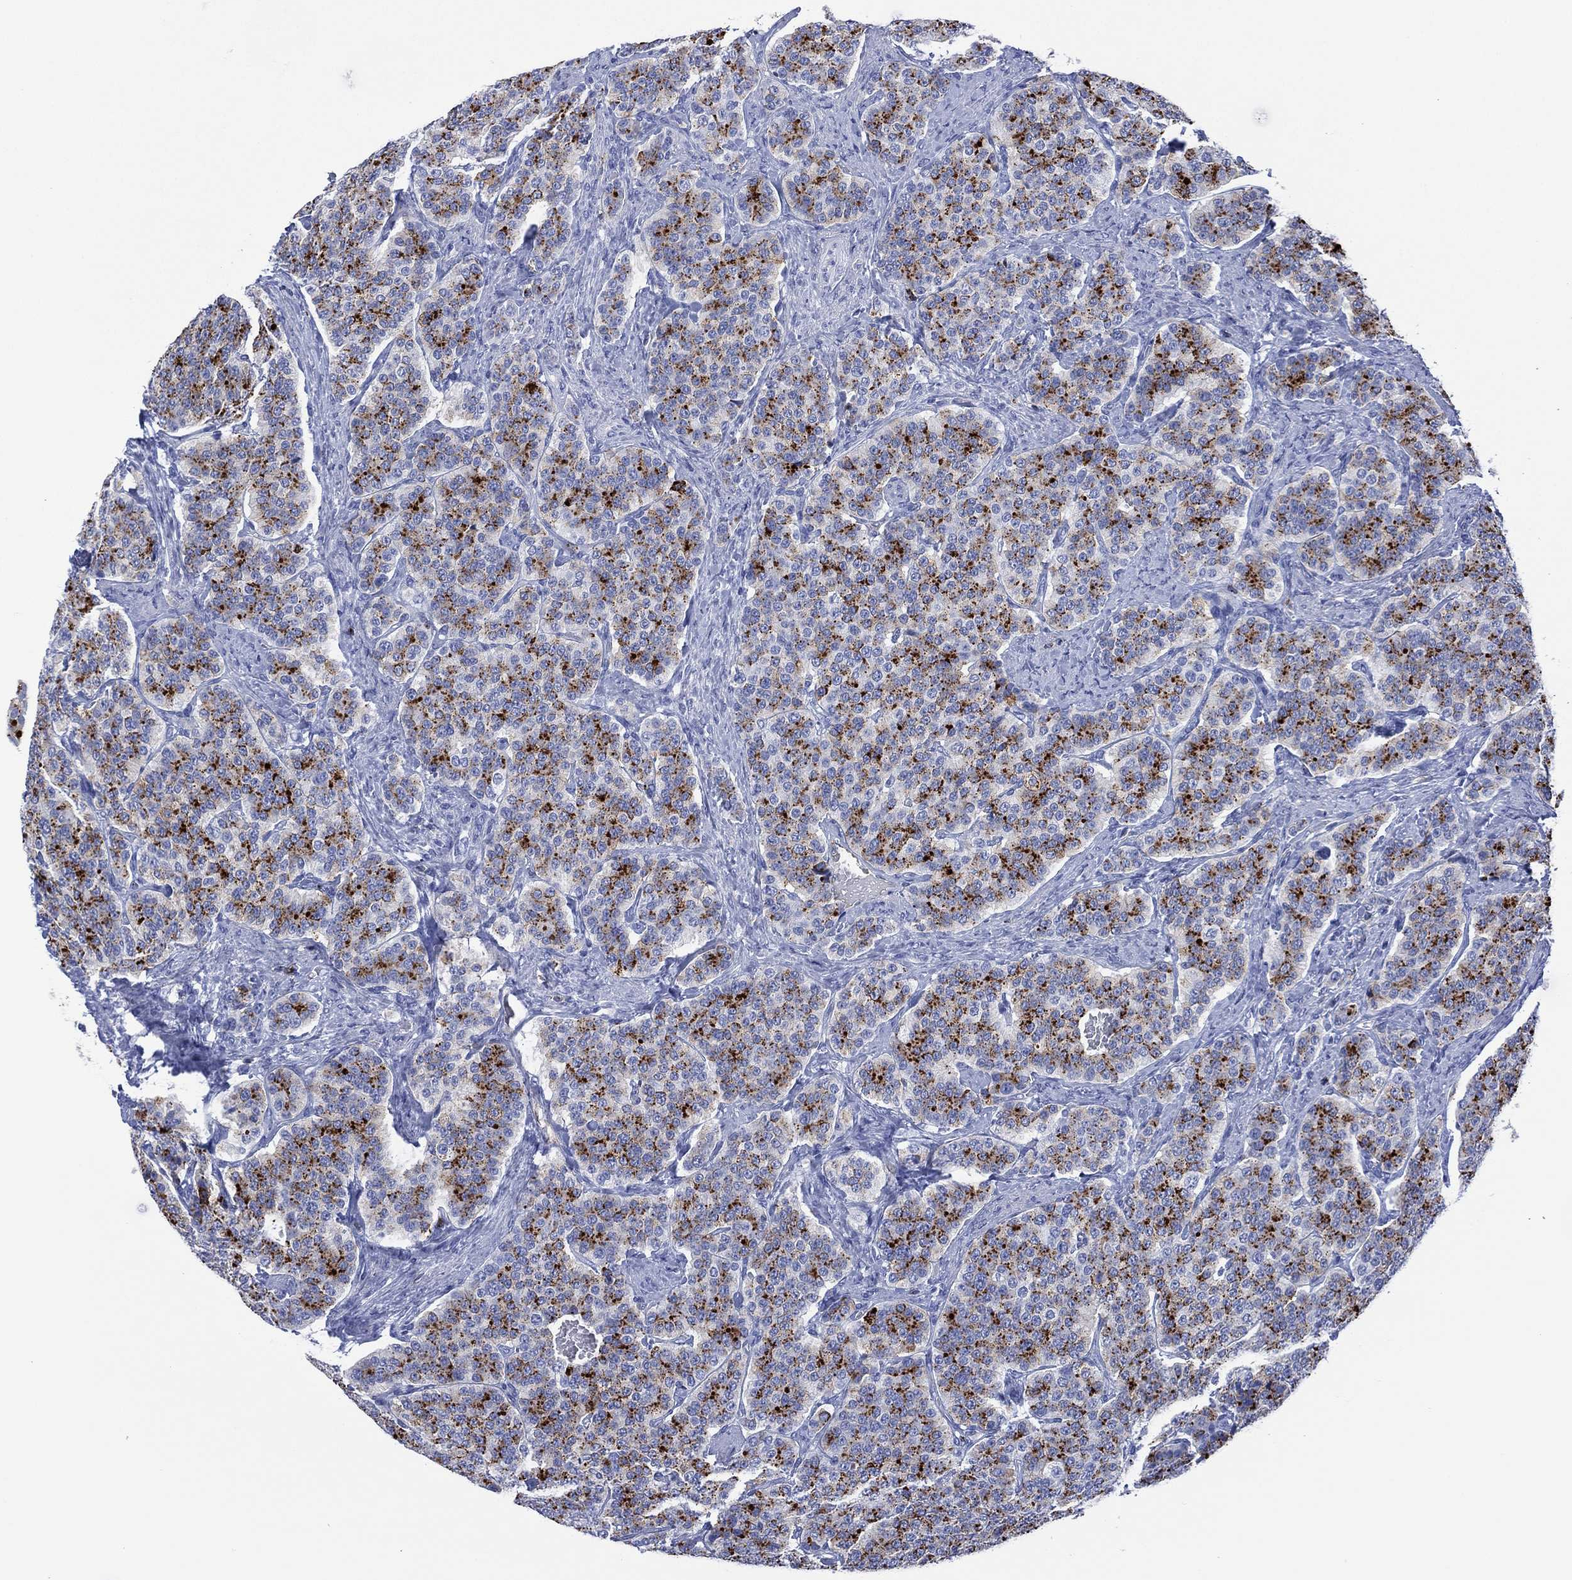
{"staining": {"intensity": "strong", "quantity": "25%-75%", "location": "cytoplasmic/membranous"}, "tissue": "carcinoid", "cell_type": "Tumor cells", "image_type": "cancer", "snomed": [{"axis": "morphology", "description": "Carcinoid, malignant, NOS"}, {"axis": "topography", "description": "Small intestine"}], "caption": "Tumor cells show high levels of strong cytoplasmic/membranous expression in approximately 25%-75% of cells in human carcinoid.", "gene": "DPP4", "patient": {"sex": "female", "age": 58}}